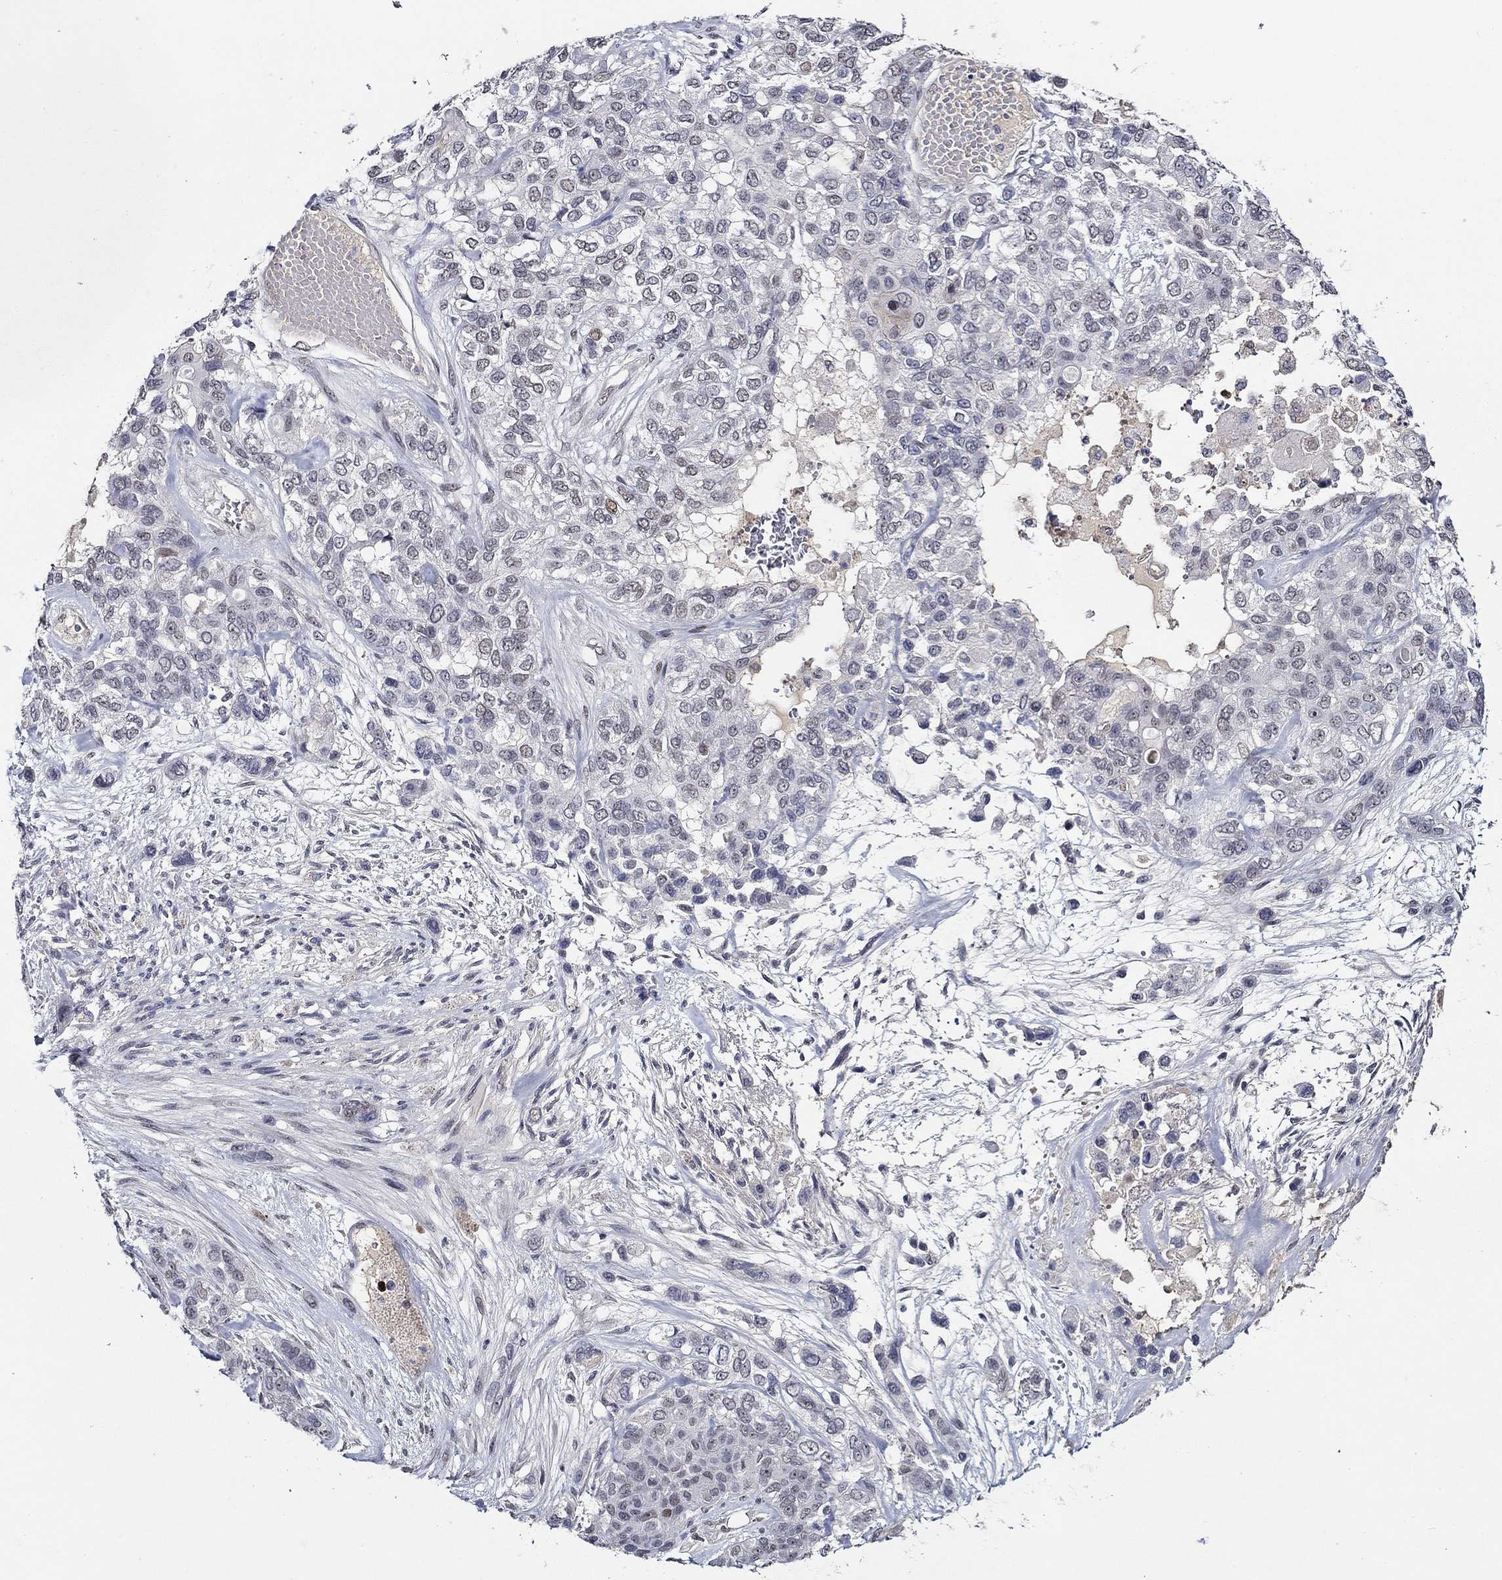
{"staining": {"intensity": "weak", "quantity": "<25%", "location": "nuclear"}, "tissue": "lung cancer", "cell_type": "Tumor cells", "image_type": "cancer", "snomed": [{"axis": "morphology", "description": "Squamous cell carcinoma, NOS"}, {"axis": "topography", "description": "Lung"}], "caption": "This is an IHC micrograph of human lung squamous cell carcinoma. There is no staining in tumor cells.", "gene": "GATA2", "patient": {"sex": "female", "age": 70}}